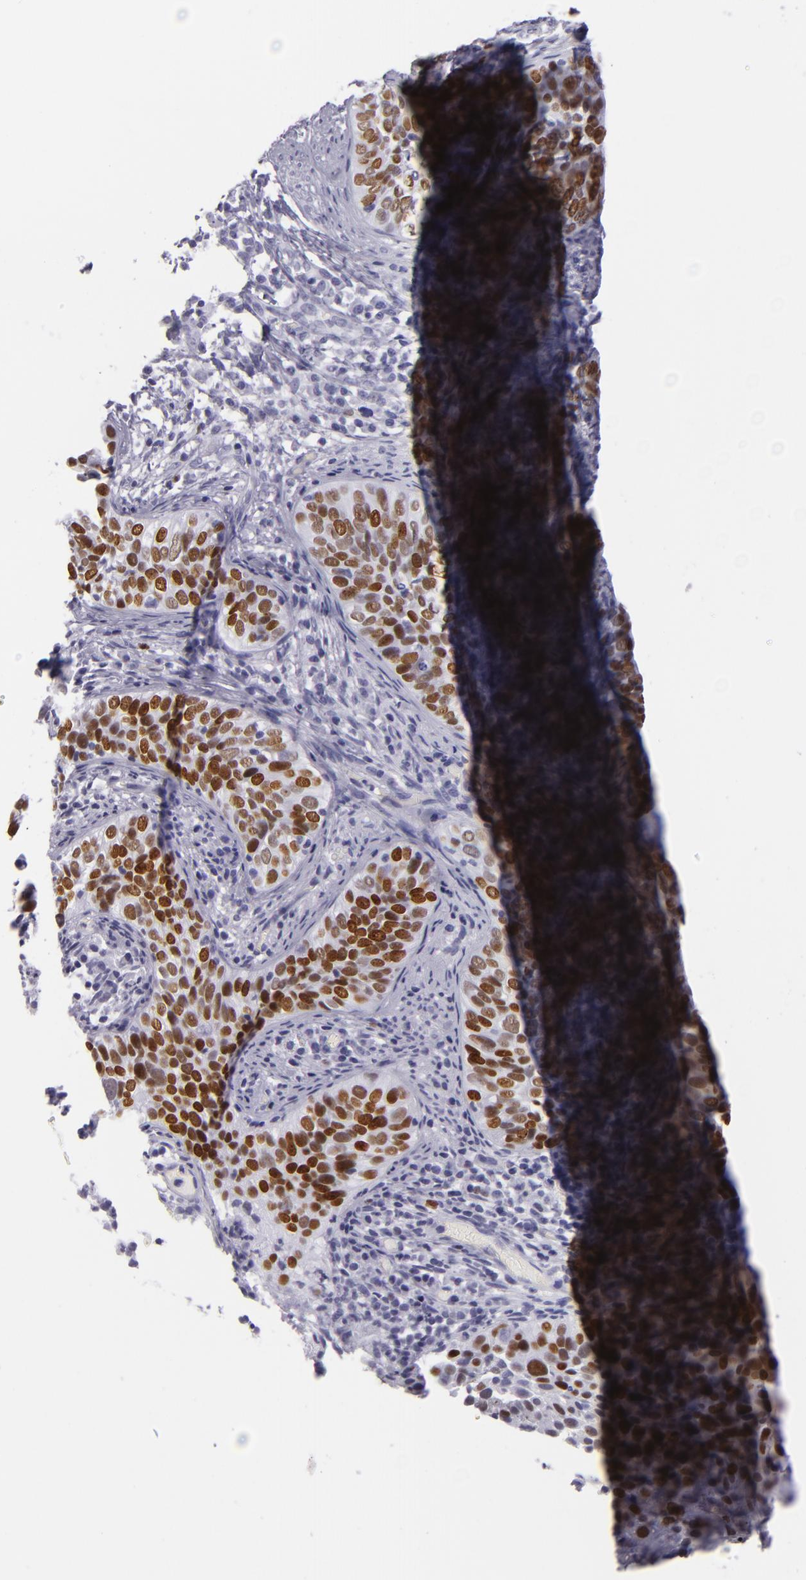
{"staining": {"intensity": "moderate", "quantity": ">75%", "location": "nuclear"}, "tissue": "cervical cancer", "cell_type": "Tumor cells", "image_type": "cancer", "snomed": [{"axis": "morphology", "description": "Squamous cell carcinoma, NOS"}, {"axis": "topography", "description": "Cervix"}], "caption": "An immunohistochemistry histopathology image of neoplastic tissue is shown. Protein staining in brown highlights moderate nuclear positivity in cervical cancer within tumor cells. (brown staining indicates protein expression, while blue staining denotes nuclei).", "gene": "MCM3", "patient": {"sex": "female", "age": 31}}